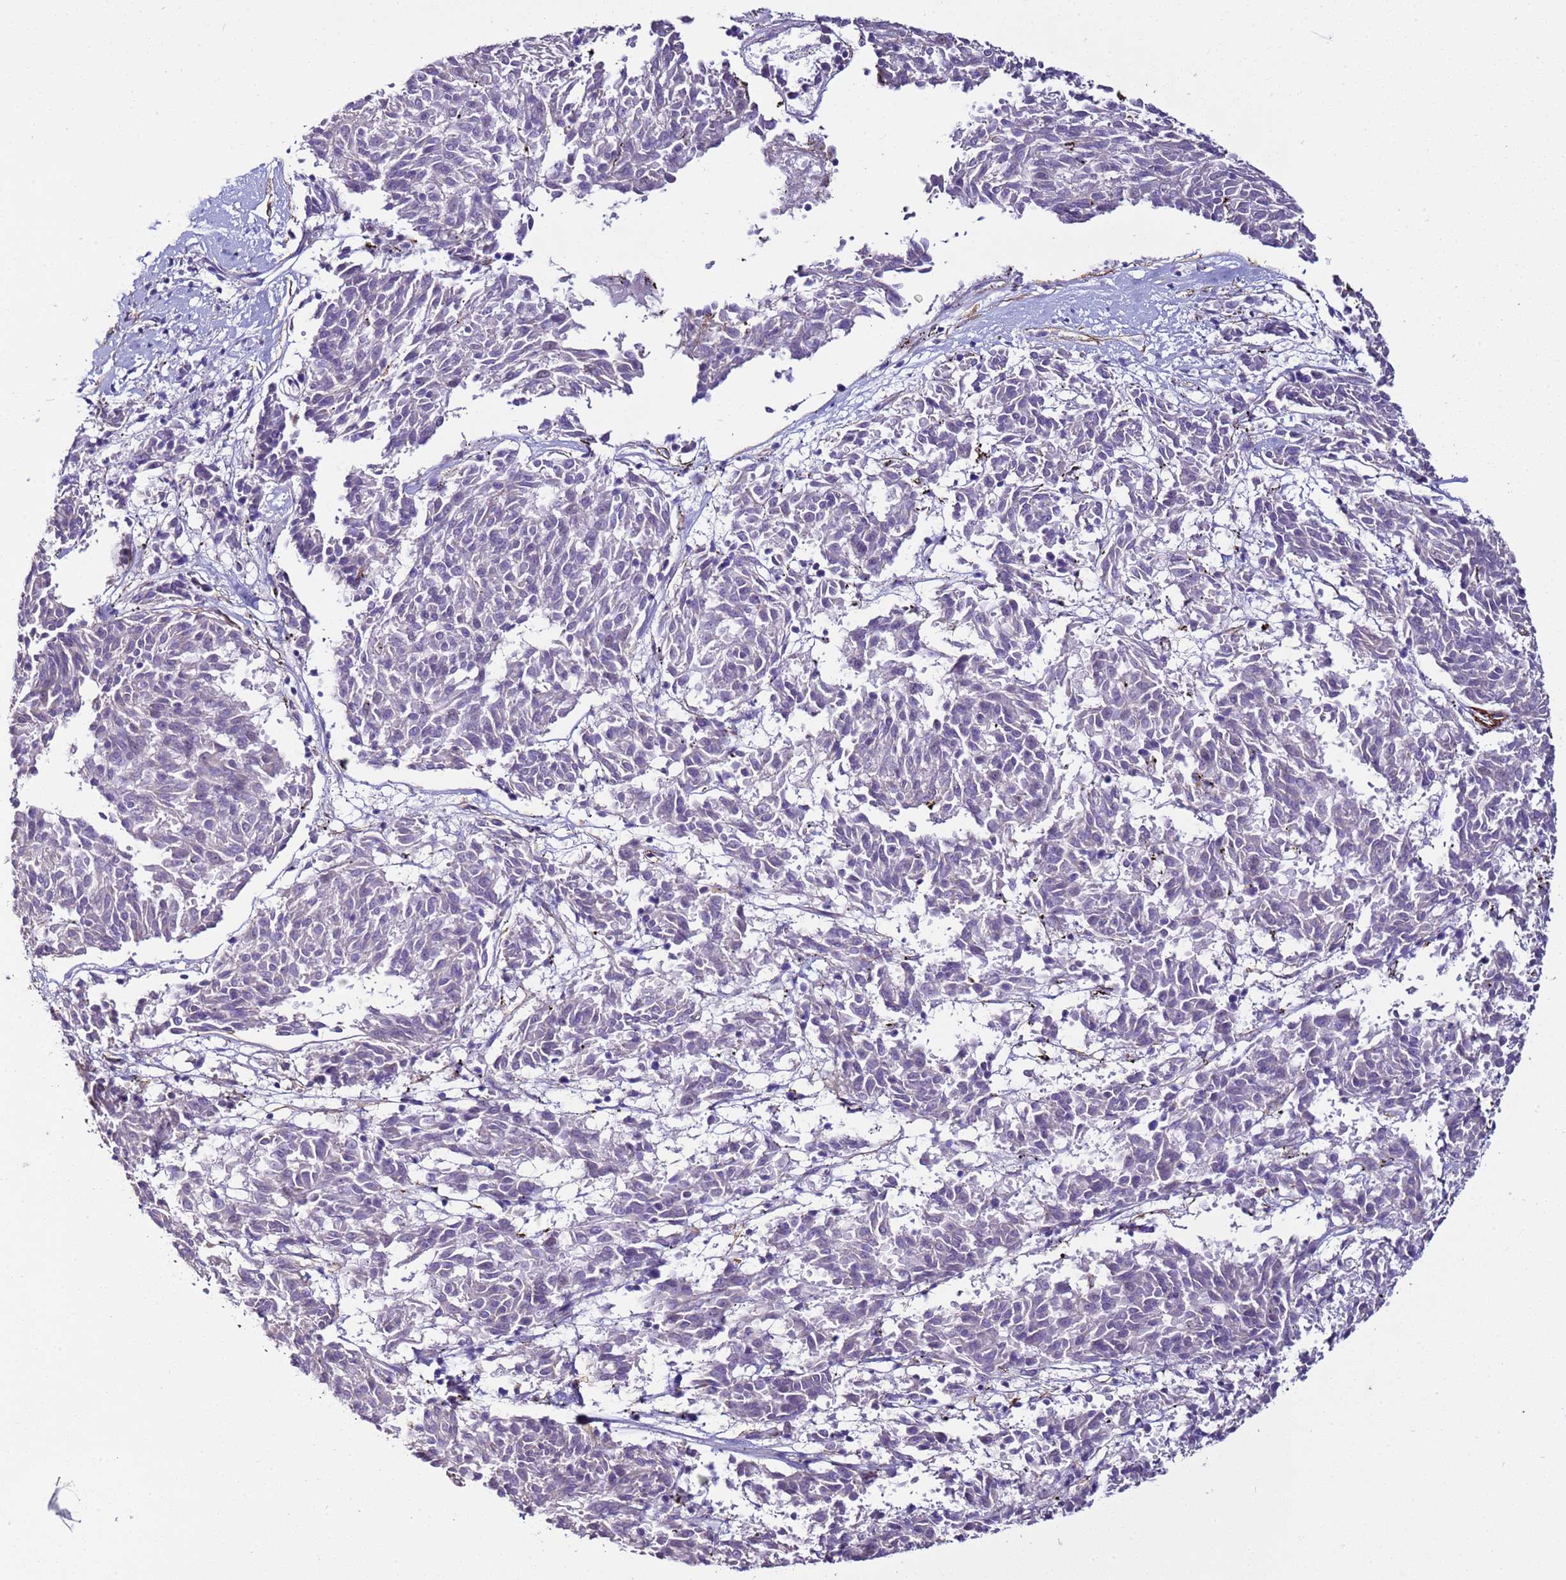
{"staining": {"intensity": "negative", "quantity": "none", "location": "none"}, "tissue": "melanoma", "cell_type": "Tumor cells", "image_type": "cancer", "snomed": [{"axis": "morphology", "description": "Malignant melanoma, NOS"}, {"axis": "topography", "description": "Skin"}], "caption": "A high-resolution histopathology image shows immunohistochemistry staining of melanoma, which exhibits no significant staining in tumor cells.", "gene": "RABL2B", "patient": {"sex": "female", "age": 72}}